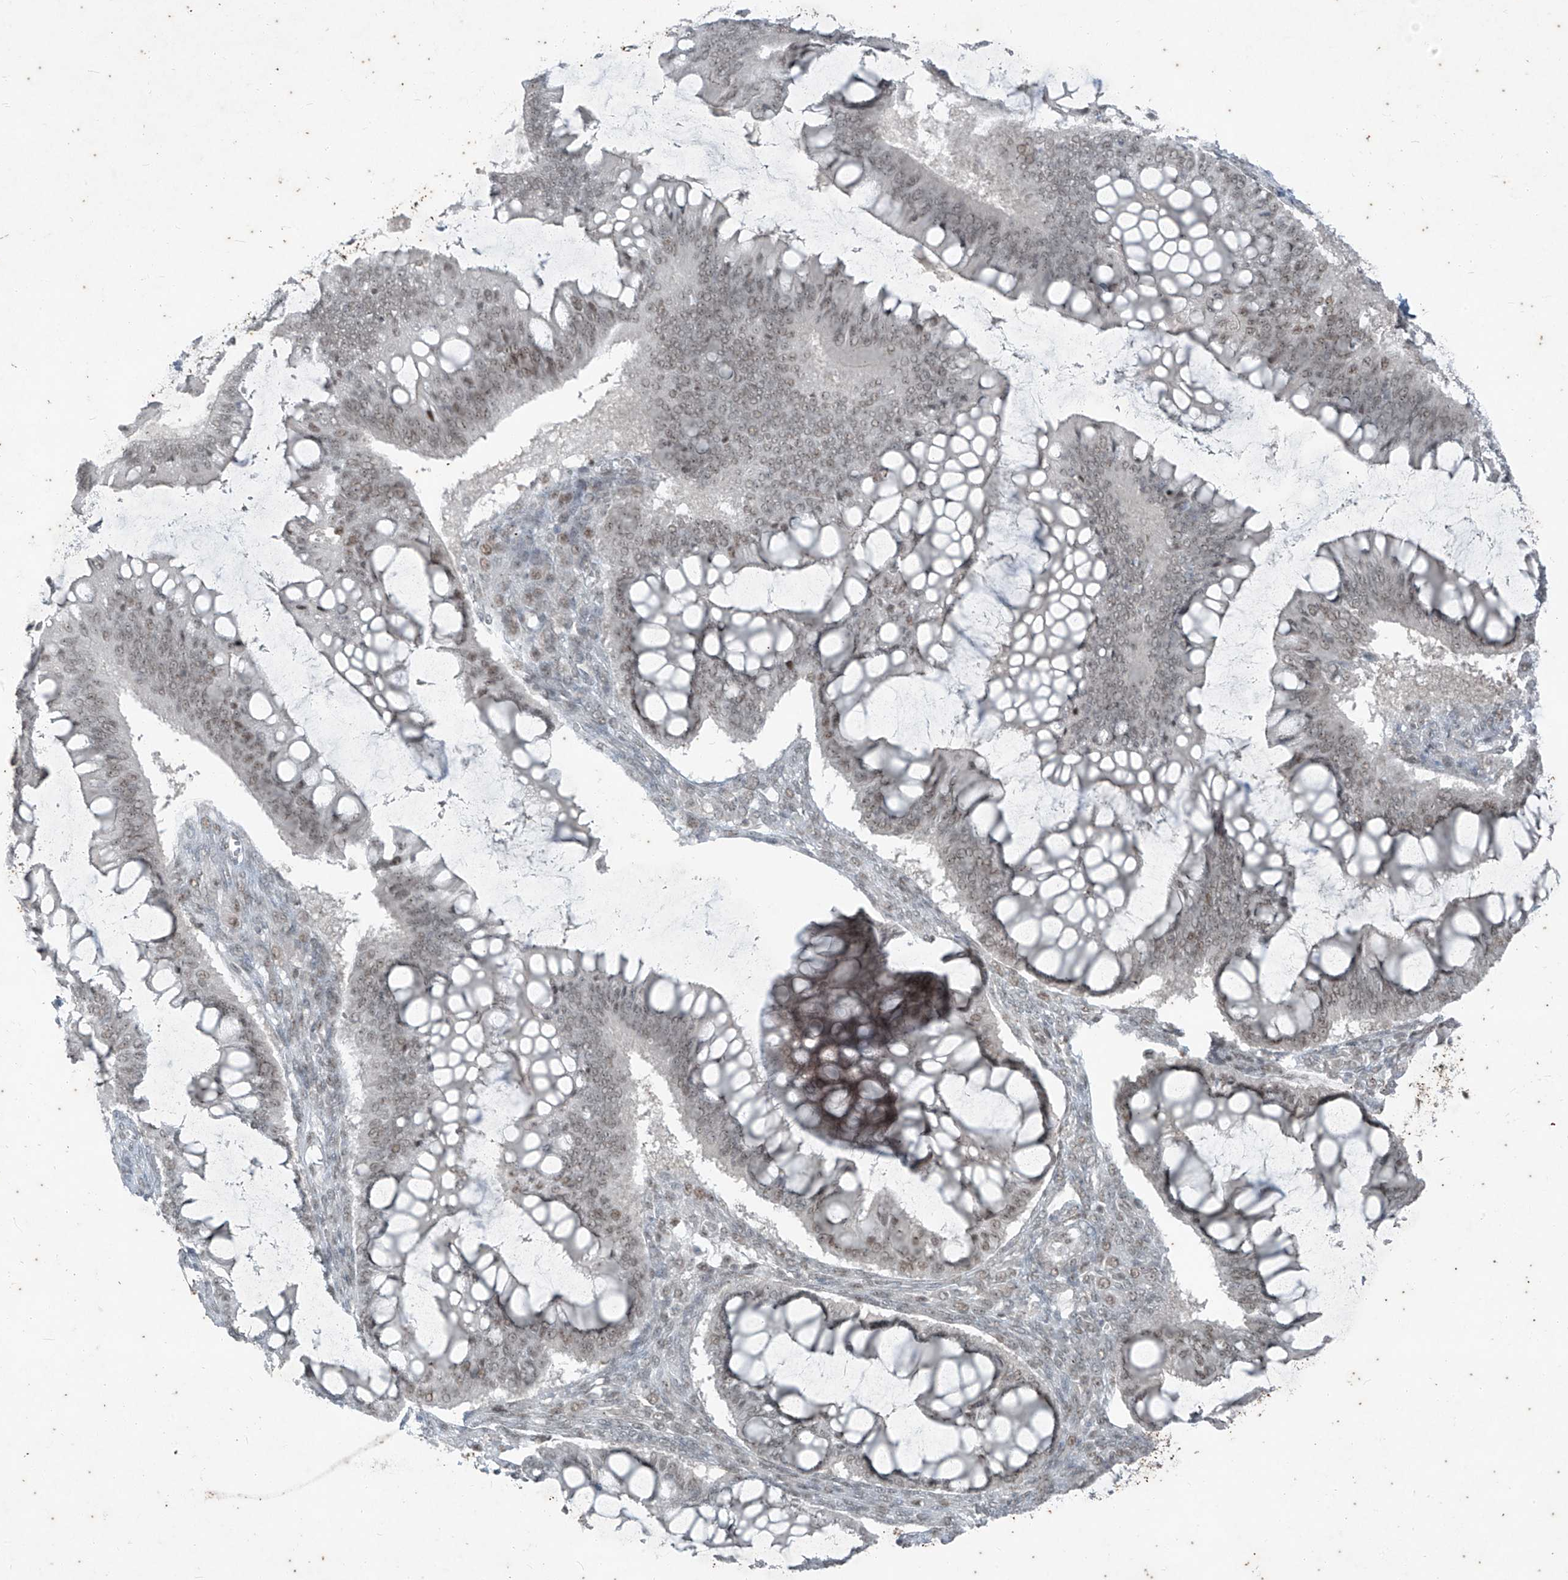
{"staining": {"intensity": "weak", "quantity": ">75%", "location": "nuclear"}, "tissue": "ovarian cancer", "cell_type": "Tumor cells", "image_type": "cancer", "snomed": [{"axis": "morphology", "description": "Cystadenocarcinoma, mucinous, NOS"}, {"axis": "topography", "description": "Ovary"}], "caption": "Mucinous cystadenocarcinoma (ovarian) stained for a protein (brown) exhibits weak nuclear positive positivity in approximately >75% of tumor cells.", "gene": "ZNF354B", "patient": {"sex": "female", "age": 73}}